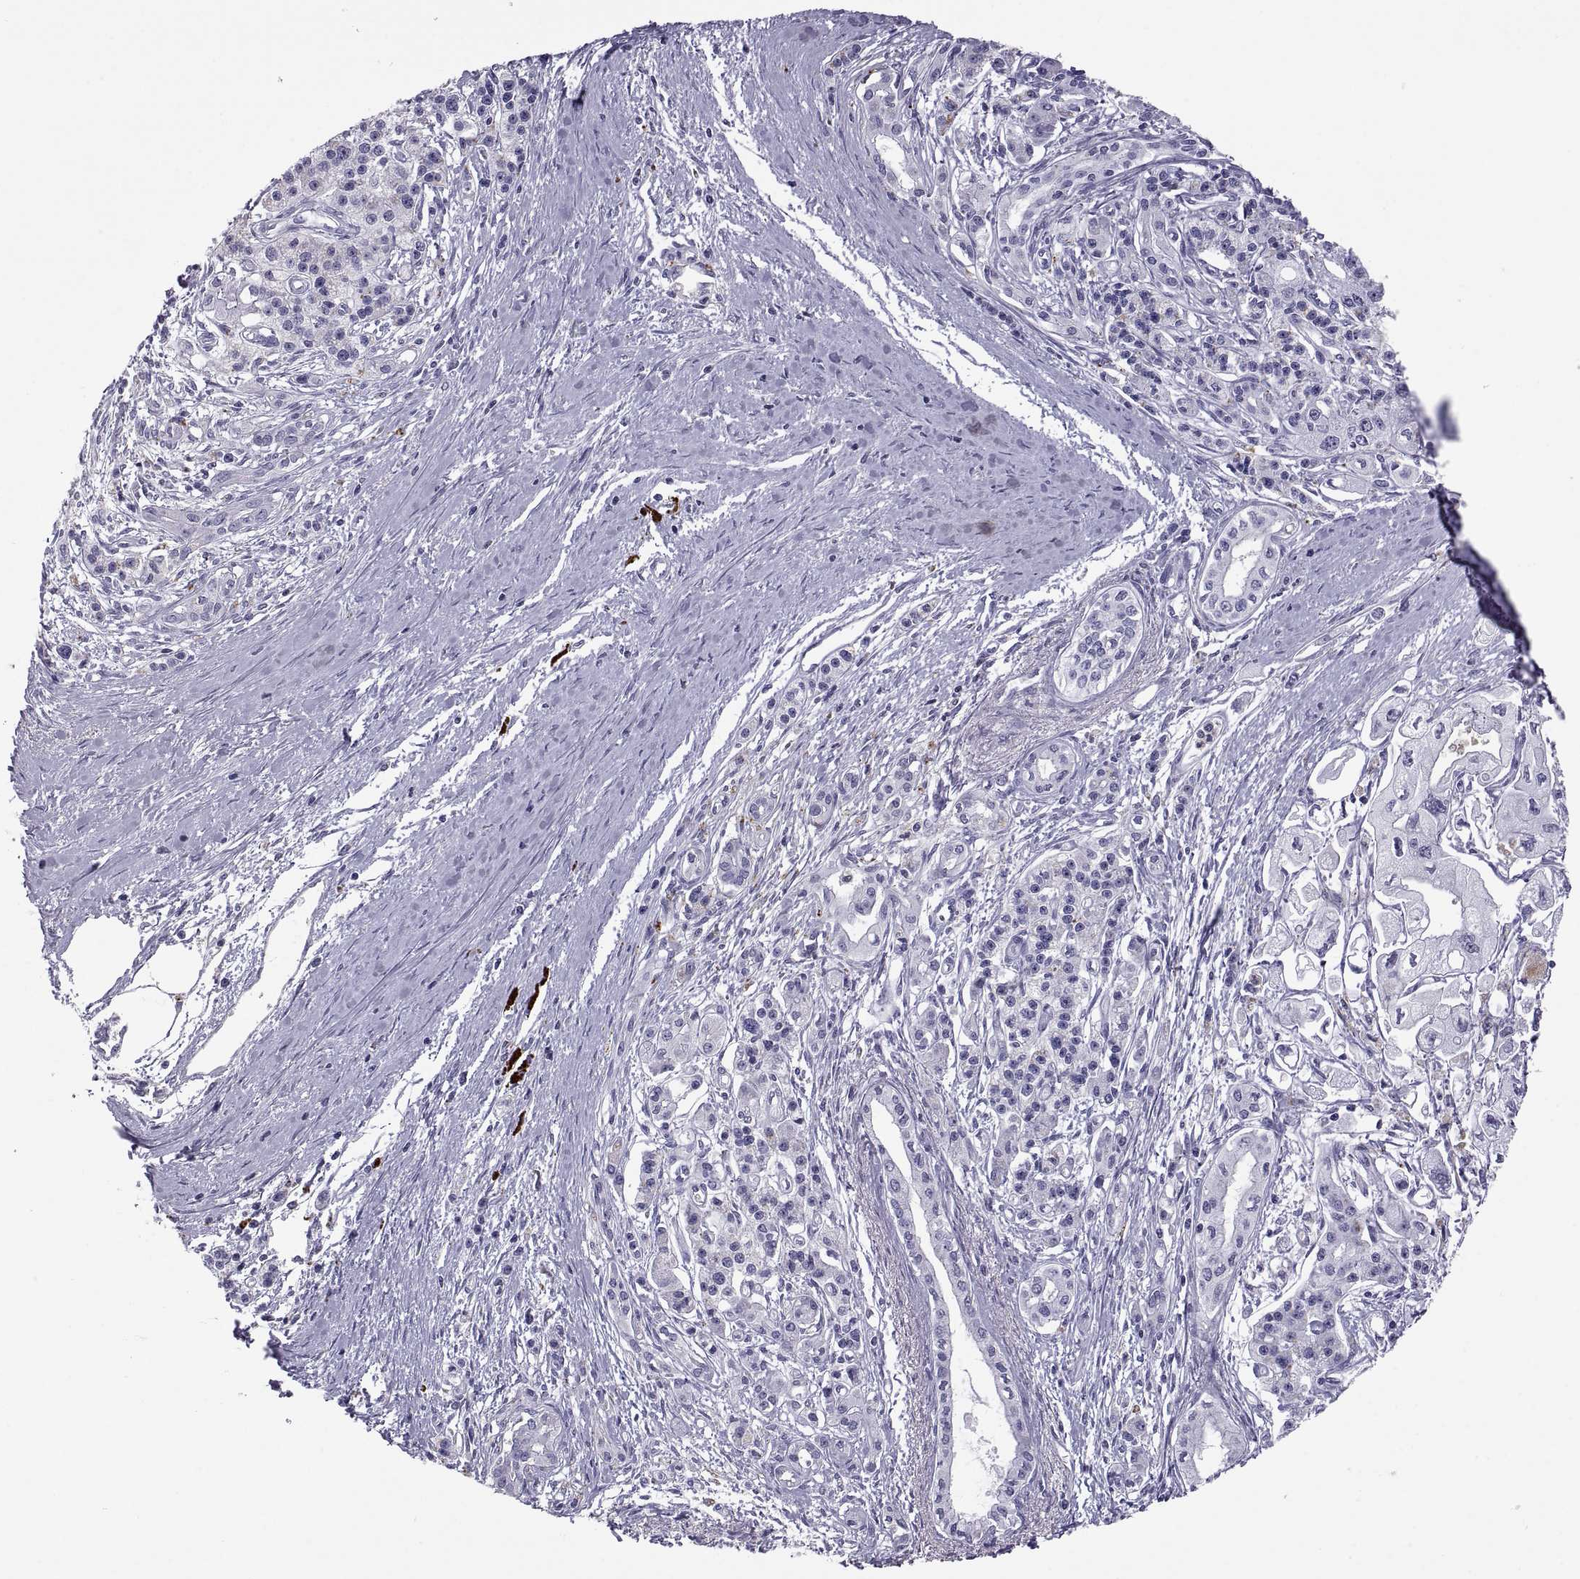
{"staining": {"intensity": "negative", "quantity": "none", "location": "none"}, "tissue": "pancreatic cancer", "cell_type": "Tumor cells", "image_type": "cancer", "snomed": [{"axis": "morphology", "description": "Adenocarcinoma, NOS"}, {"axis": "topography", "description": "Pancreas"}], "caption": "A high-resolution micrograph shows IHC staining of pancreatic cancer, which displays no significant positivity in tumor cells.", "gene": "RGS19", "patient": {"sex": "male", "age": 70}}